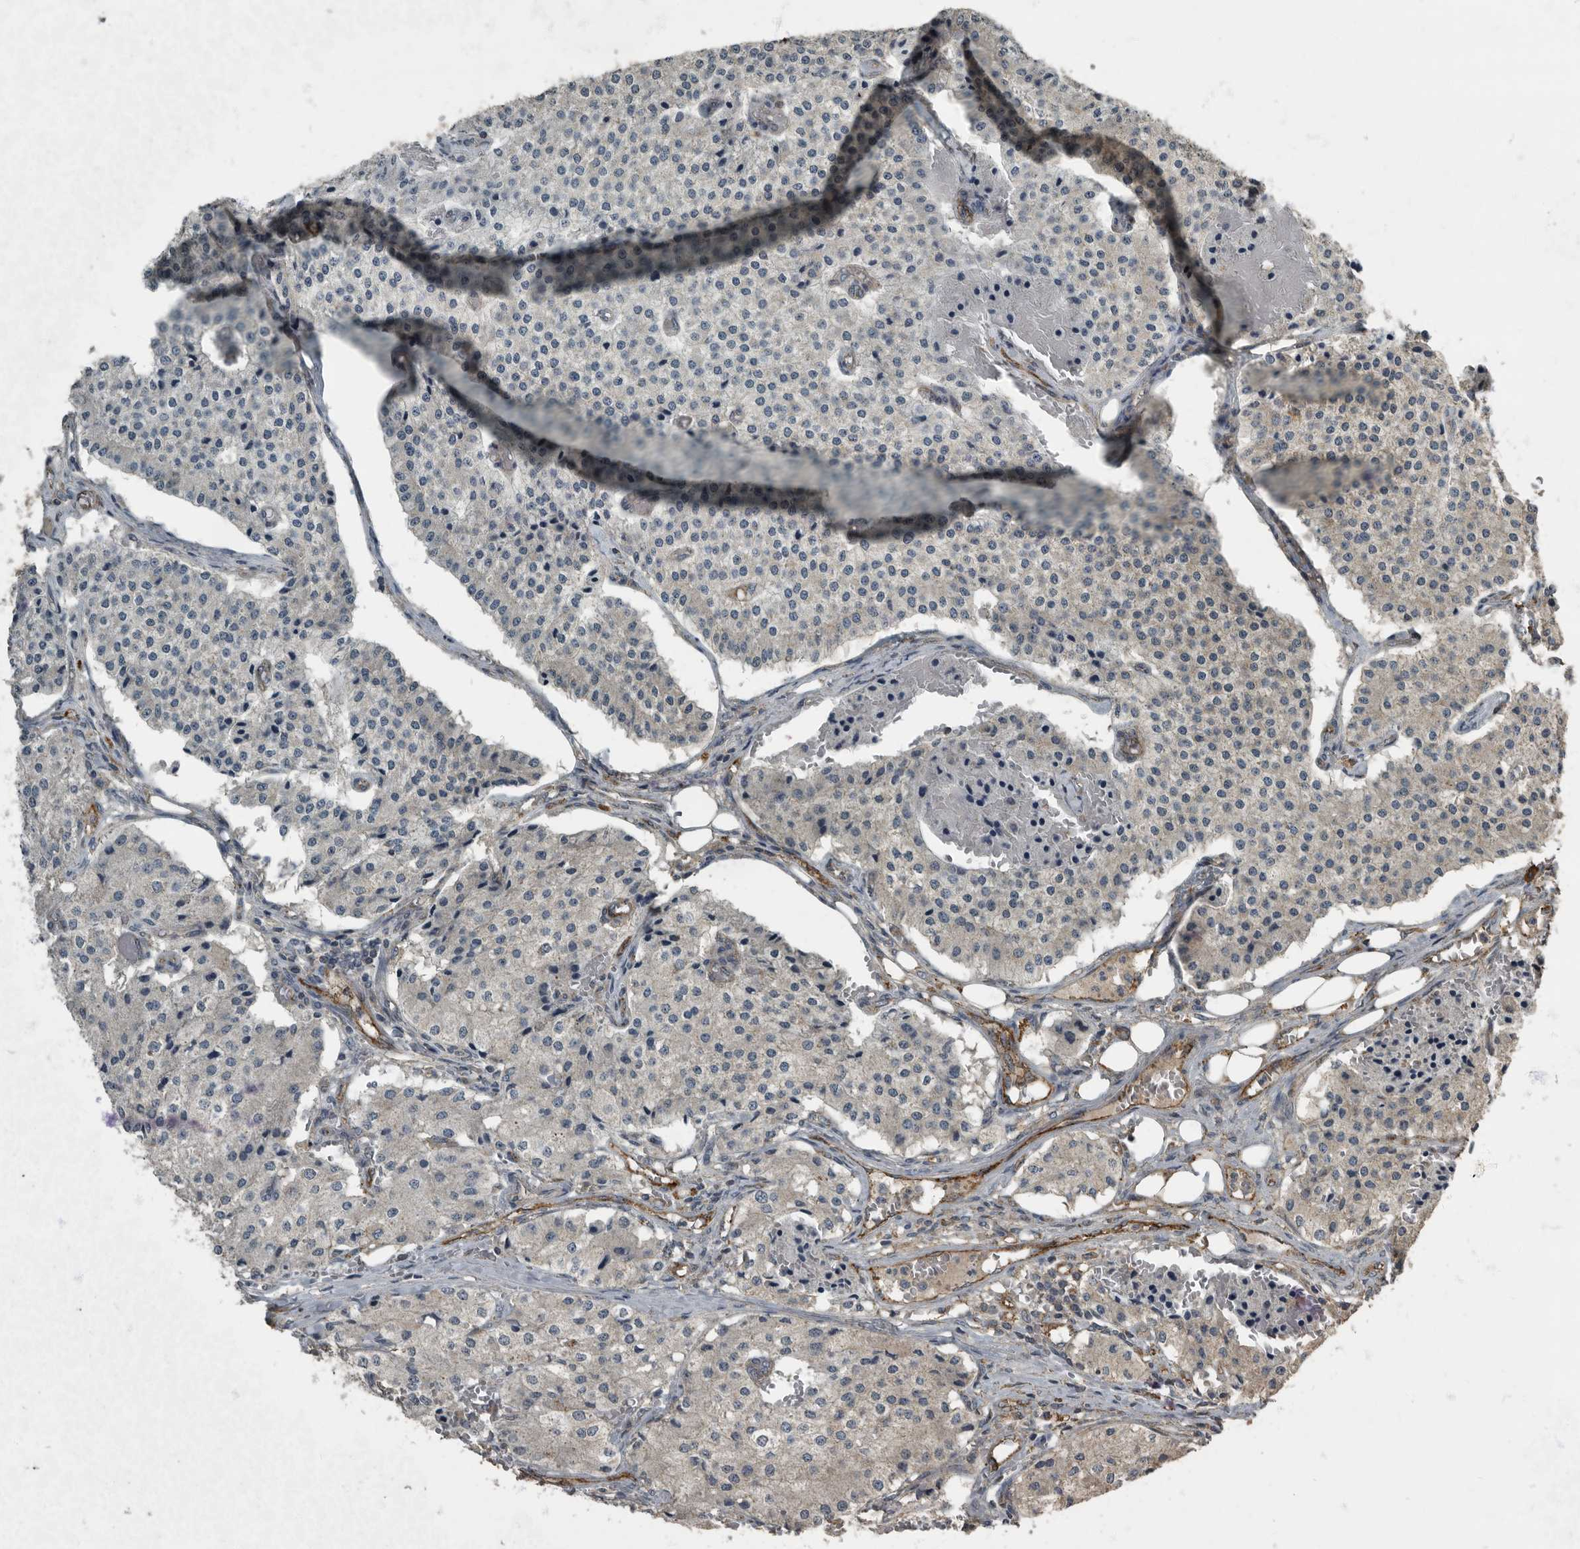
{"staining": {"intensity": "negative", "quantity": "none", "location": "none"}, "tissue": "carcinoid", "cell_type": "Tumor cells", "image_type": "cancer", "snomed": [{"axis": "morphology", "description": "Carcinoid, malignant, NOS"}, {"axis": "topography", "description": "Colon"}], "caption": "This is an immunohistochemistry micrograph of carcinoid. There is no expression in tumor cells.", "gene": "IL15RA", "patient": {"sex": "female", "age": 52}}